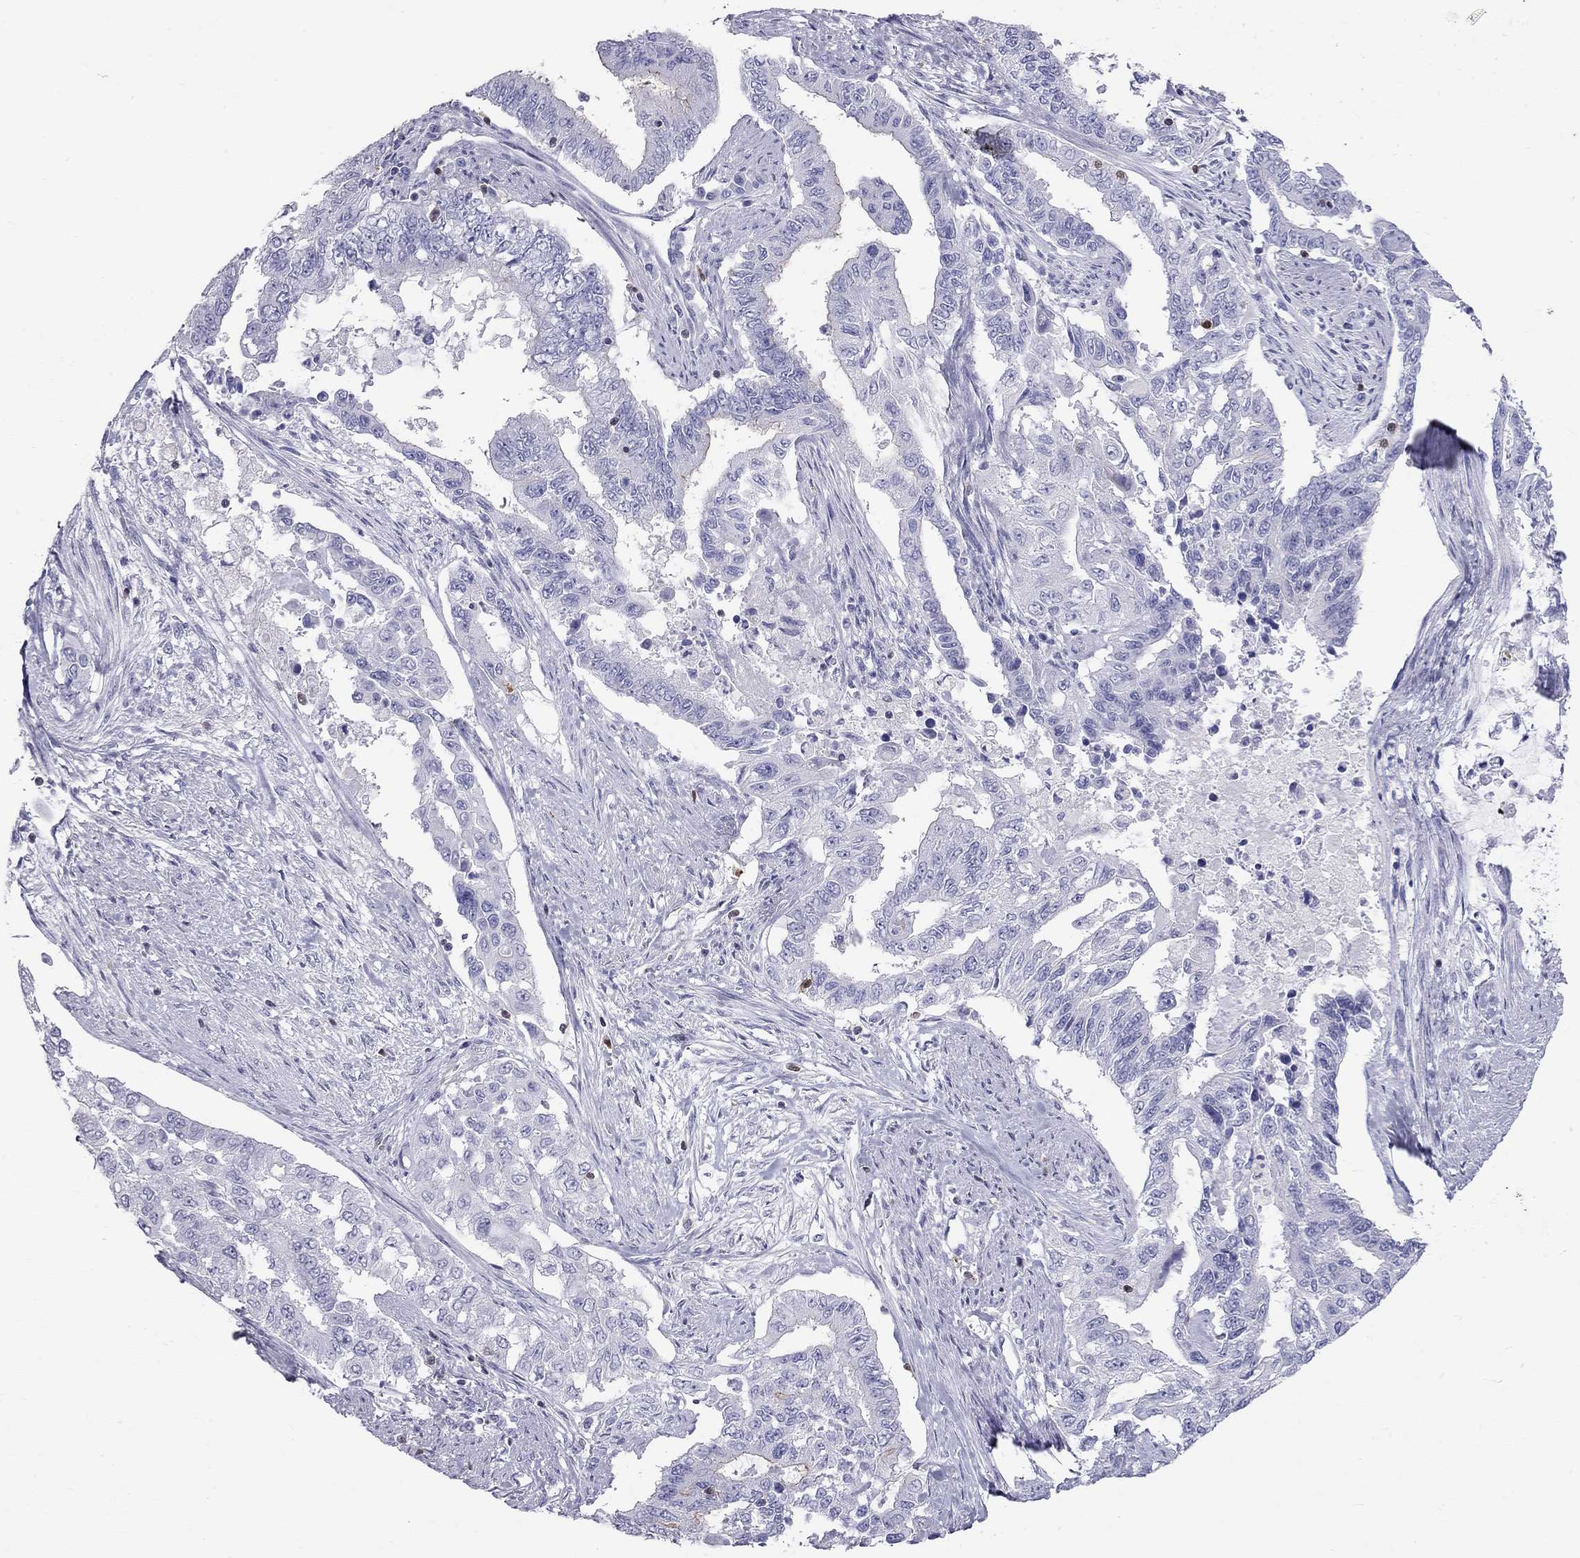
{"staining": {"intensity": "negative", "quantity": "none", "location": "none"}, "tissue": "endometrial cancer", "cell_type": "Tumor cells", "image_type": "cancer", "snomed": [{"axis": "morphology", "description": "Adenocarcinoma, NOS"}, {"axis": "topography", "description": "Uterus"}], "caption": "Endometrial cancer stained for a protein using immunohistochemistry shows no expression tumor cells.", "gene": "SH2D2A", "patient": {"sex": "female", "age": 59}}